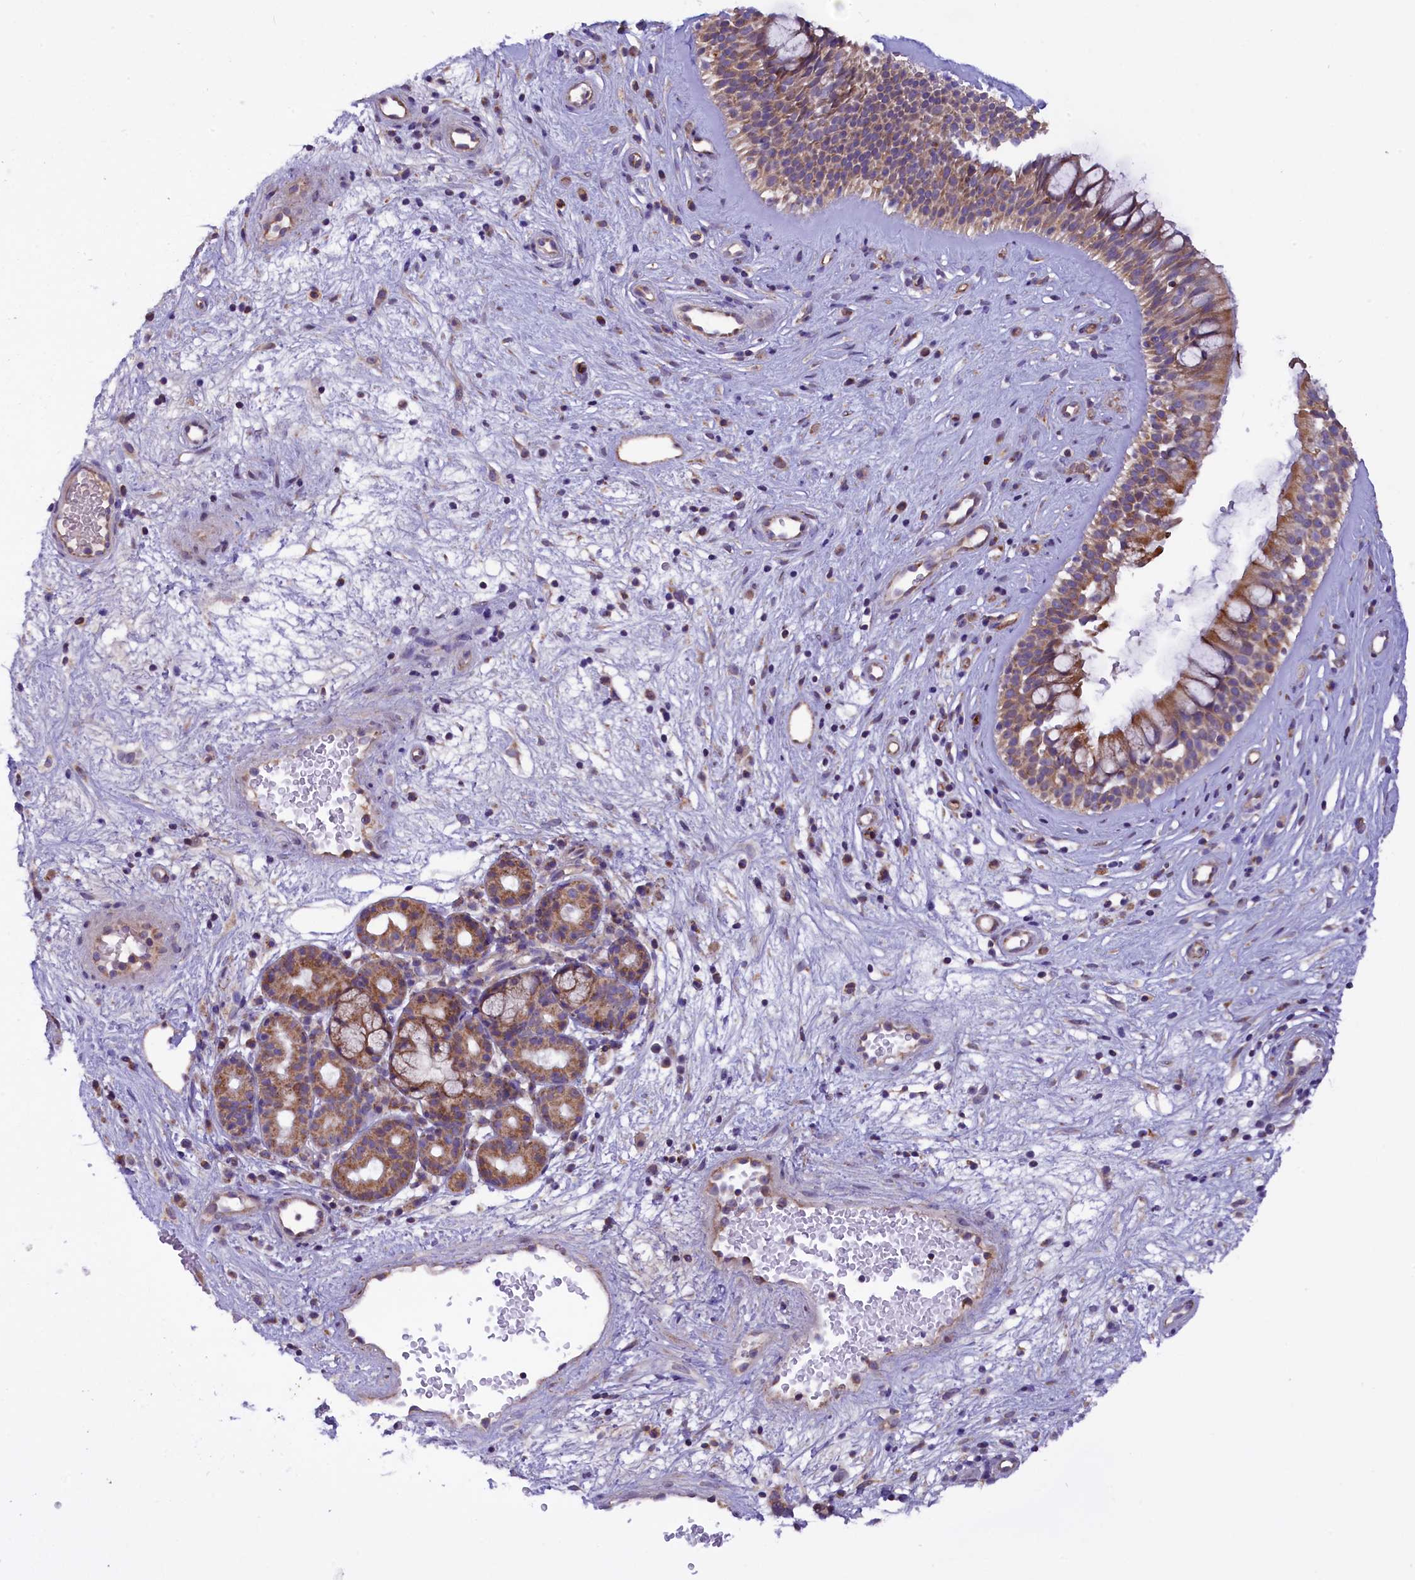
{"staining": {"intensity": "moderate", "quantity": ">75%", "location": "cytoplasmic/membranous"}, "tissue": "nasopharynx", "cell_type": "Respiratory epithelial cells", "image_type": "normal", "snomed": [{"axis": "morphology", "description": "Normal tissue, NOS"}, {"axis": "topography", "description": "Nasopharynx"}], "caption": "Respiratory epithelial cells show medium levels of moderate cytoplasmic/membranous positivity in approximately >75% of cells in normal human nasopharynx.", "gene": "DNAJB9", "patient": {"sex": "male", "age": 32}}